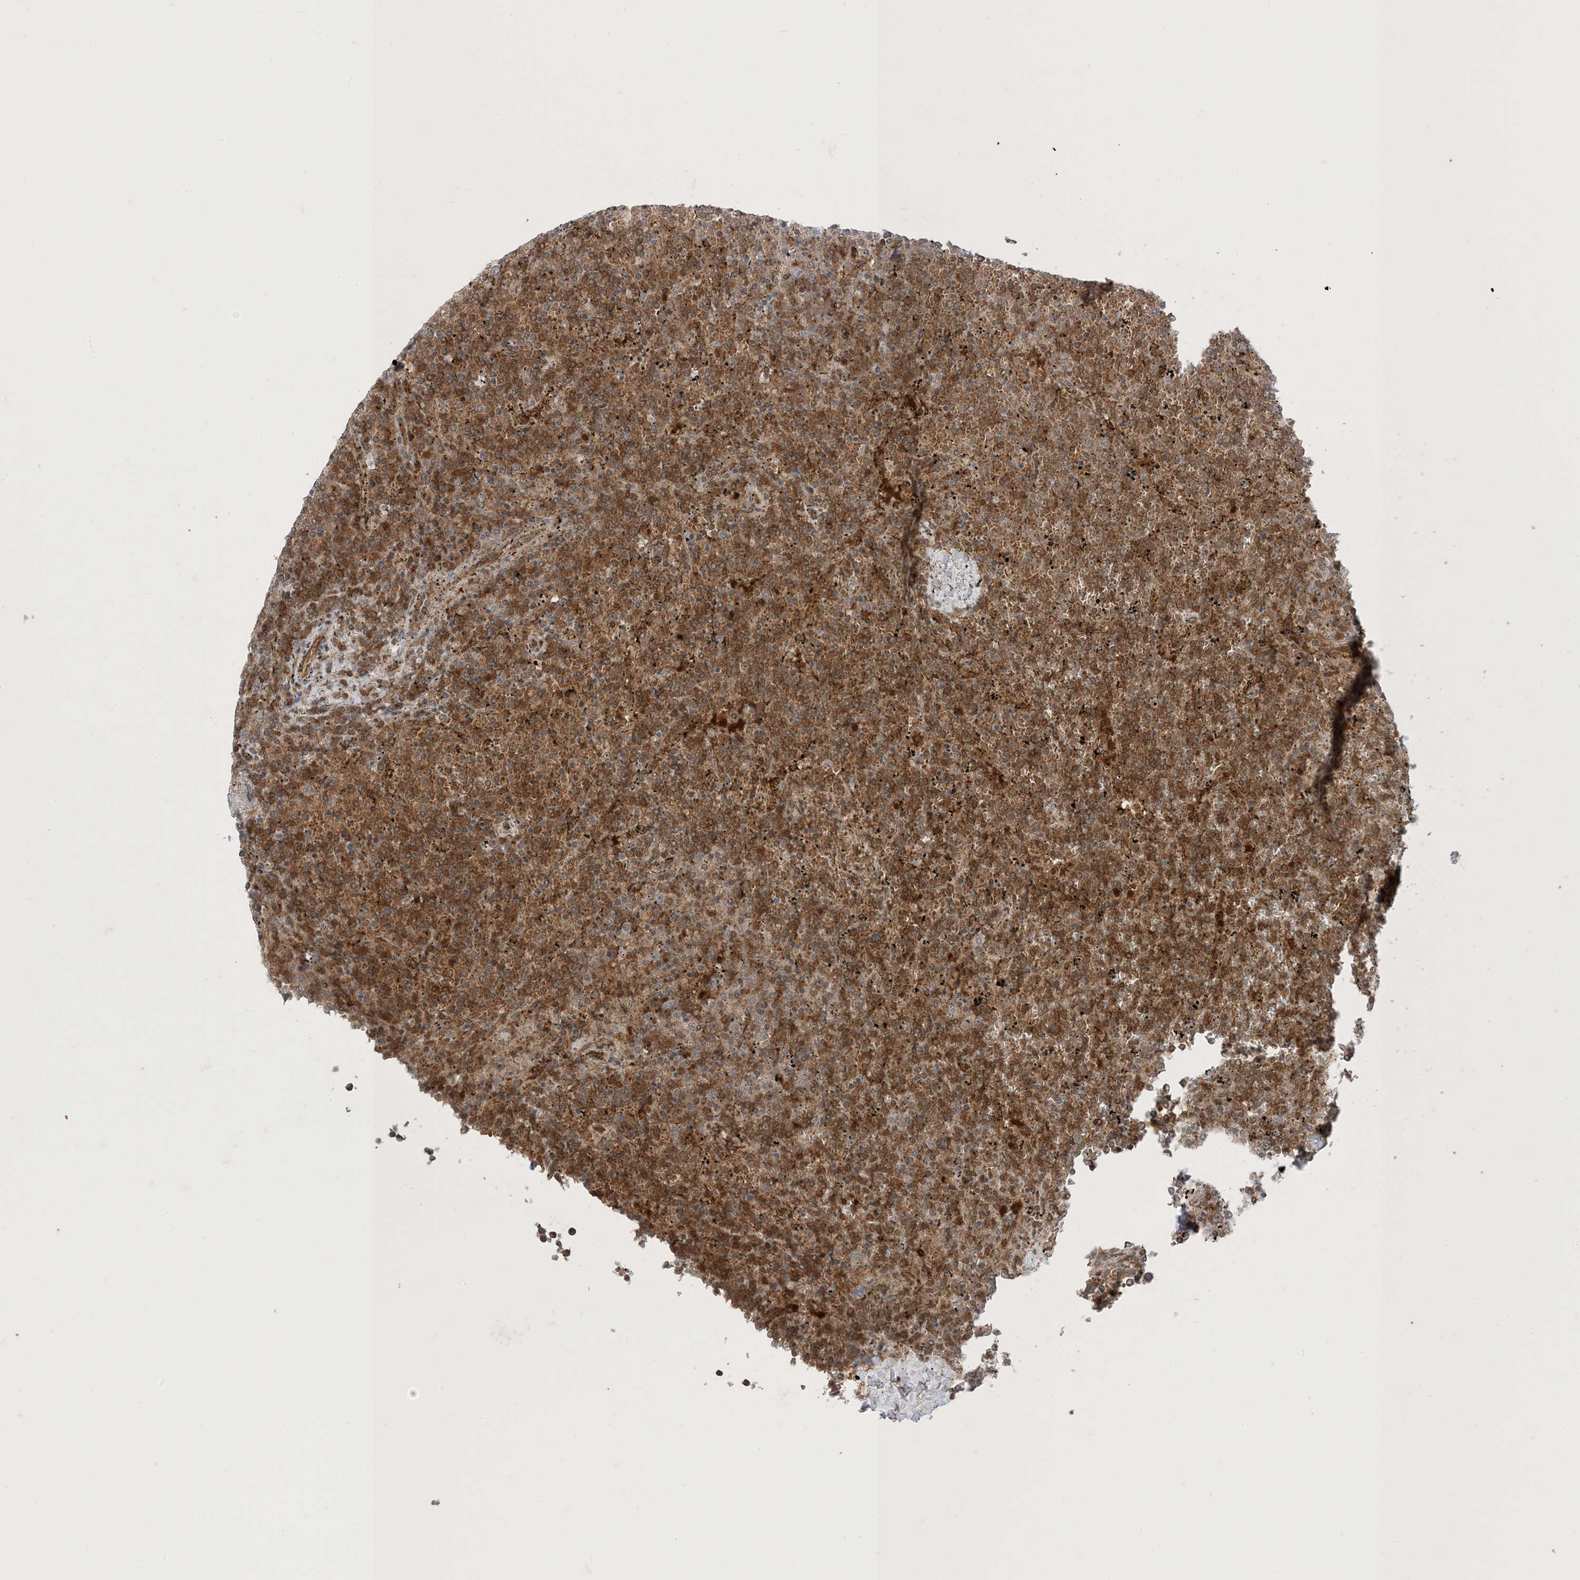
{"staining": {"intensity": "moderate", "quantity": ">75%", "location": "cytoplasmic/membranous"}, "tissue": "lymphoma", "cell_type": "Tumor cells", "image_type": "cancer", "snomed": [{"axis": "morphology", "description": "Malignant lymphoma, non-Hodgkin's type, Low grade"}, {"axis": "topography", "description": "Spleen"}], "caption": "A brown stain labels moderate cytoplasmic/membranous expression of a protein in human malignant lymphoma, non-Hodgkin's type (low-grade) tumor cells.", "gene": "PTPA", "patient": {"sex": "female", "age": 19}}